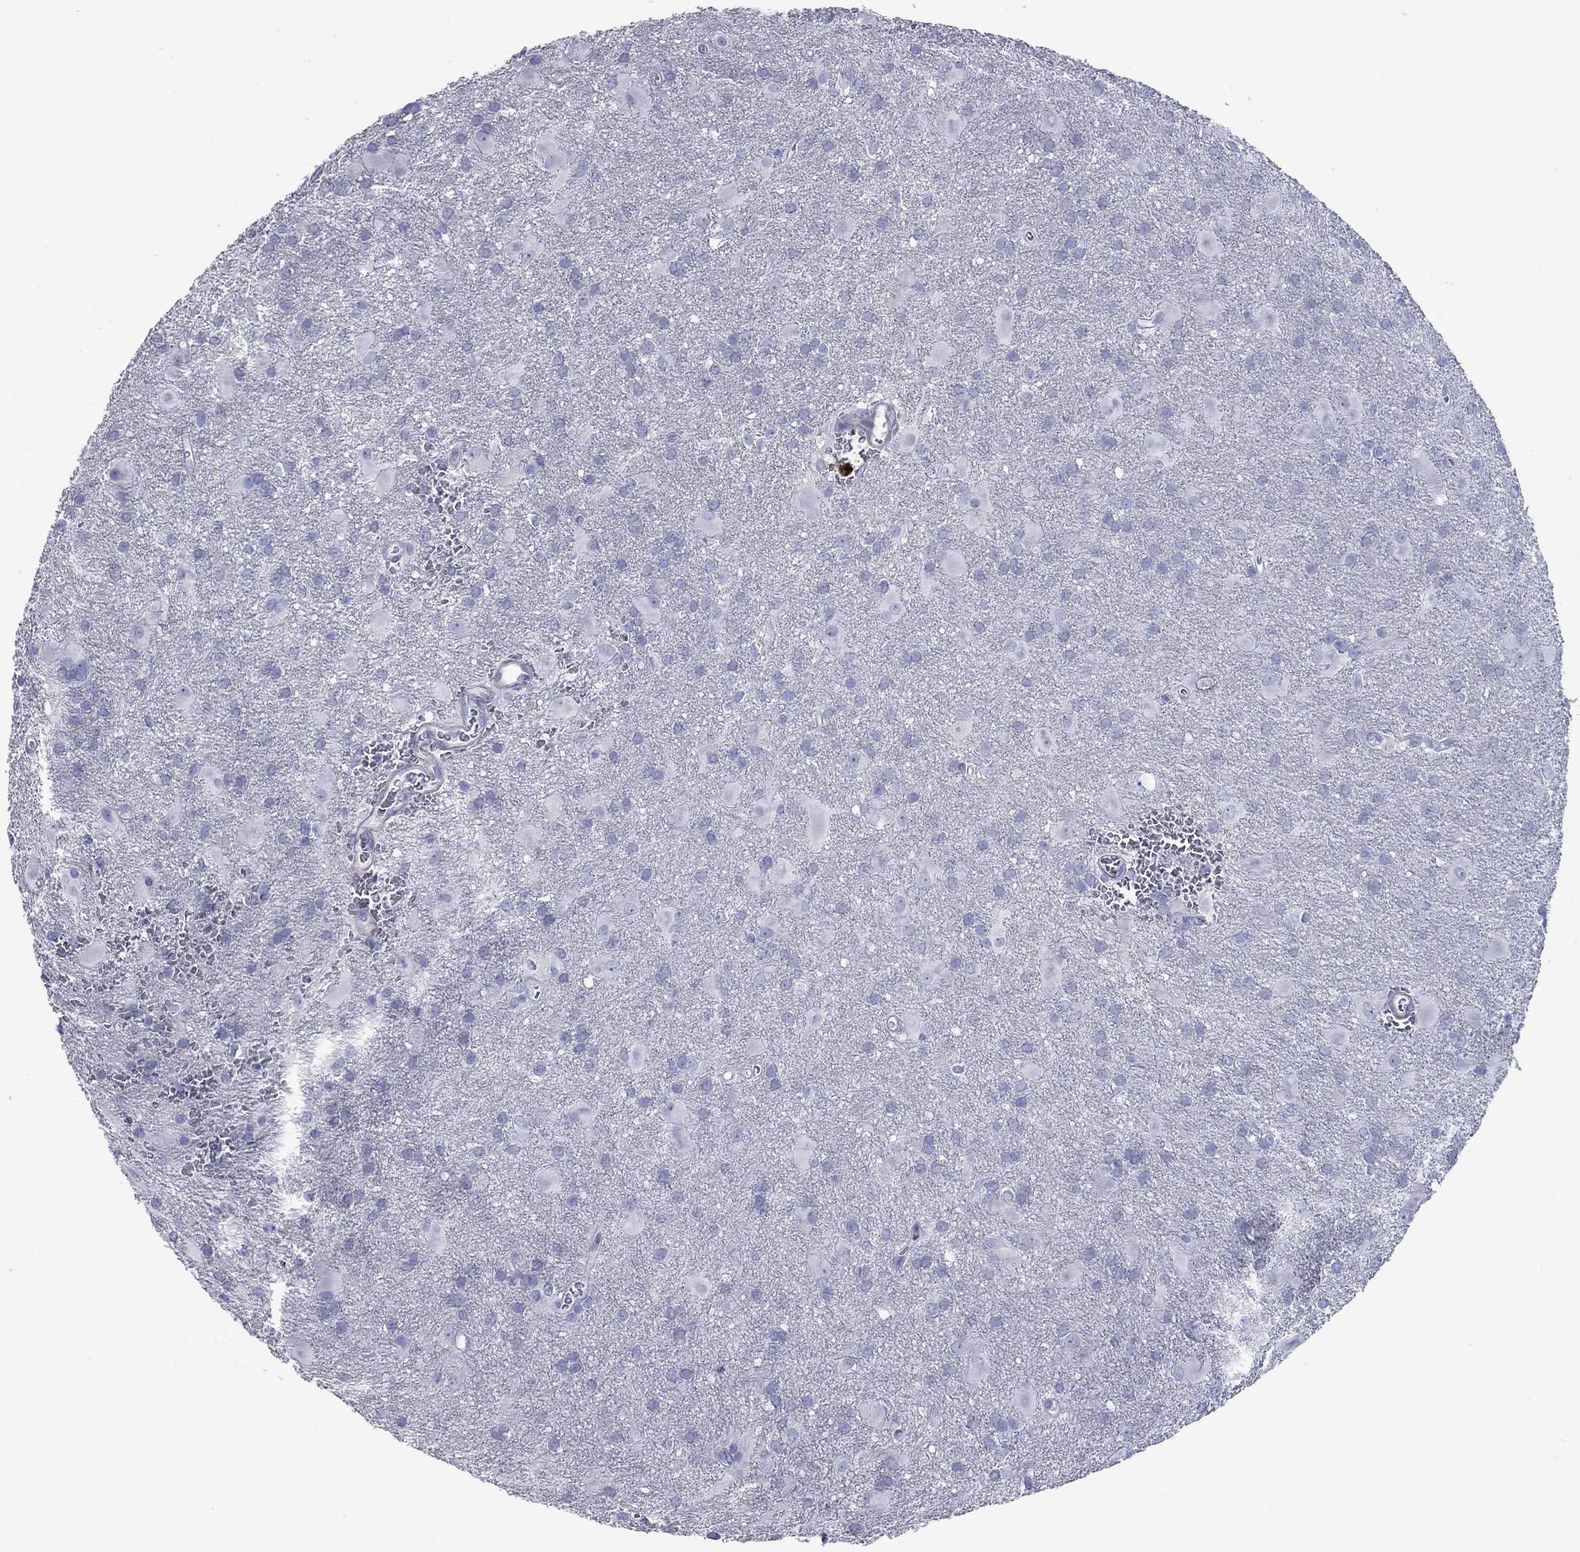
{"staining": {"intensity": "negative", "quantity": "none", "location": "none"}, "tissue": "glioma", "cell_type": "Tumor cells", "image_type": "cancer", "snomed": [{"axis": "morphology", "description": "Glioma, malignant, Low grade"}, {"axis": "topography", "description": "Brain"}], "caption": "Immunohistochemistry photomicrograph of neoplastic tissue: human malignant low-grade glioma stained with DAB displays no significant protein staining in tumor cells. Brightfield microscopy of immunohistochemistry stained with DAB (brown) and hematoxylin (blue), captured at high magnification.", "gene": "ACTL7B", "patient": {"sex": "male", "age": 58}}